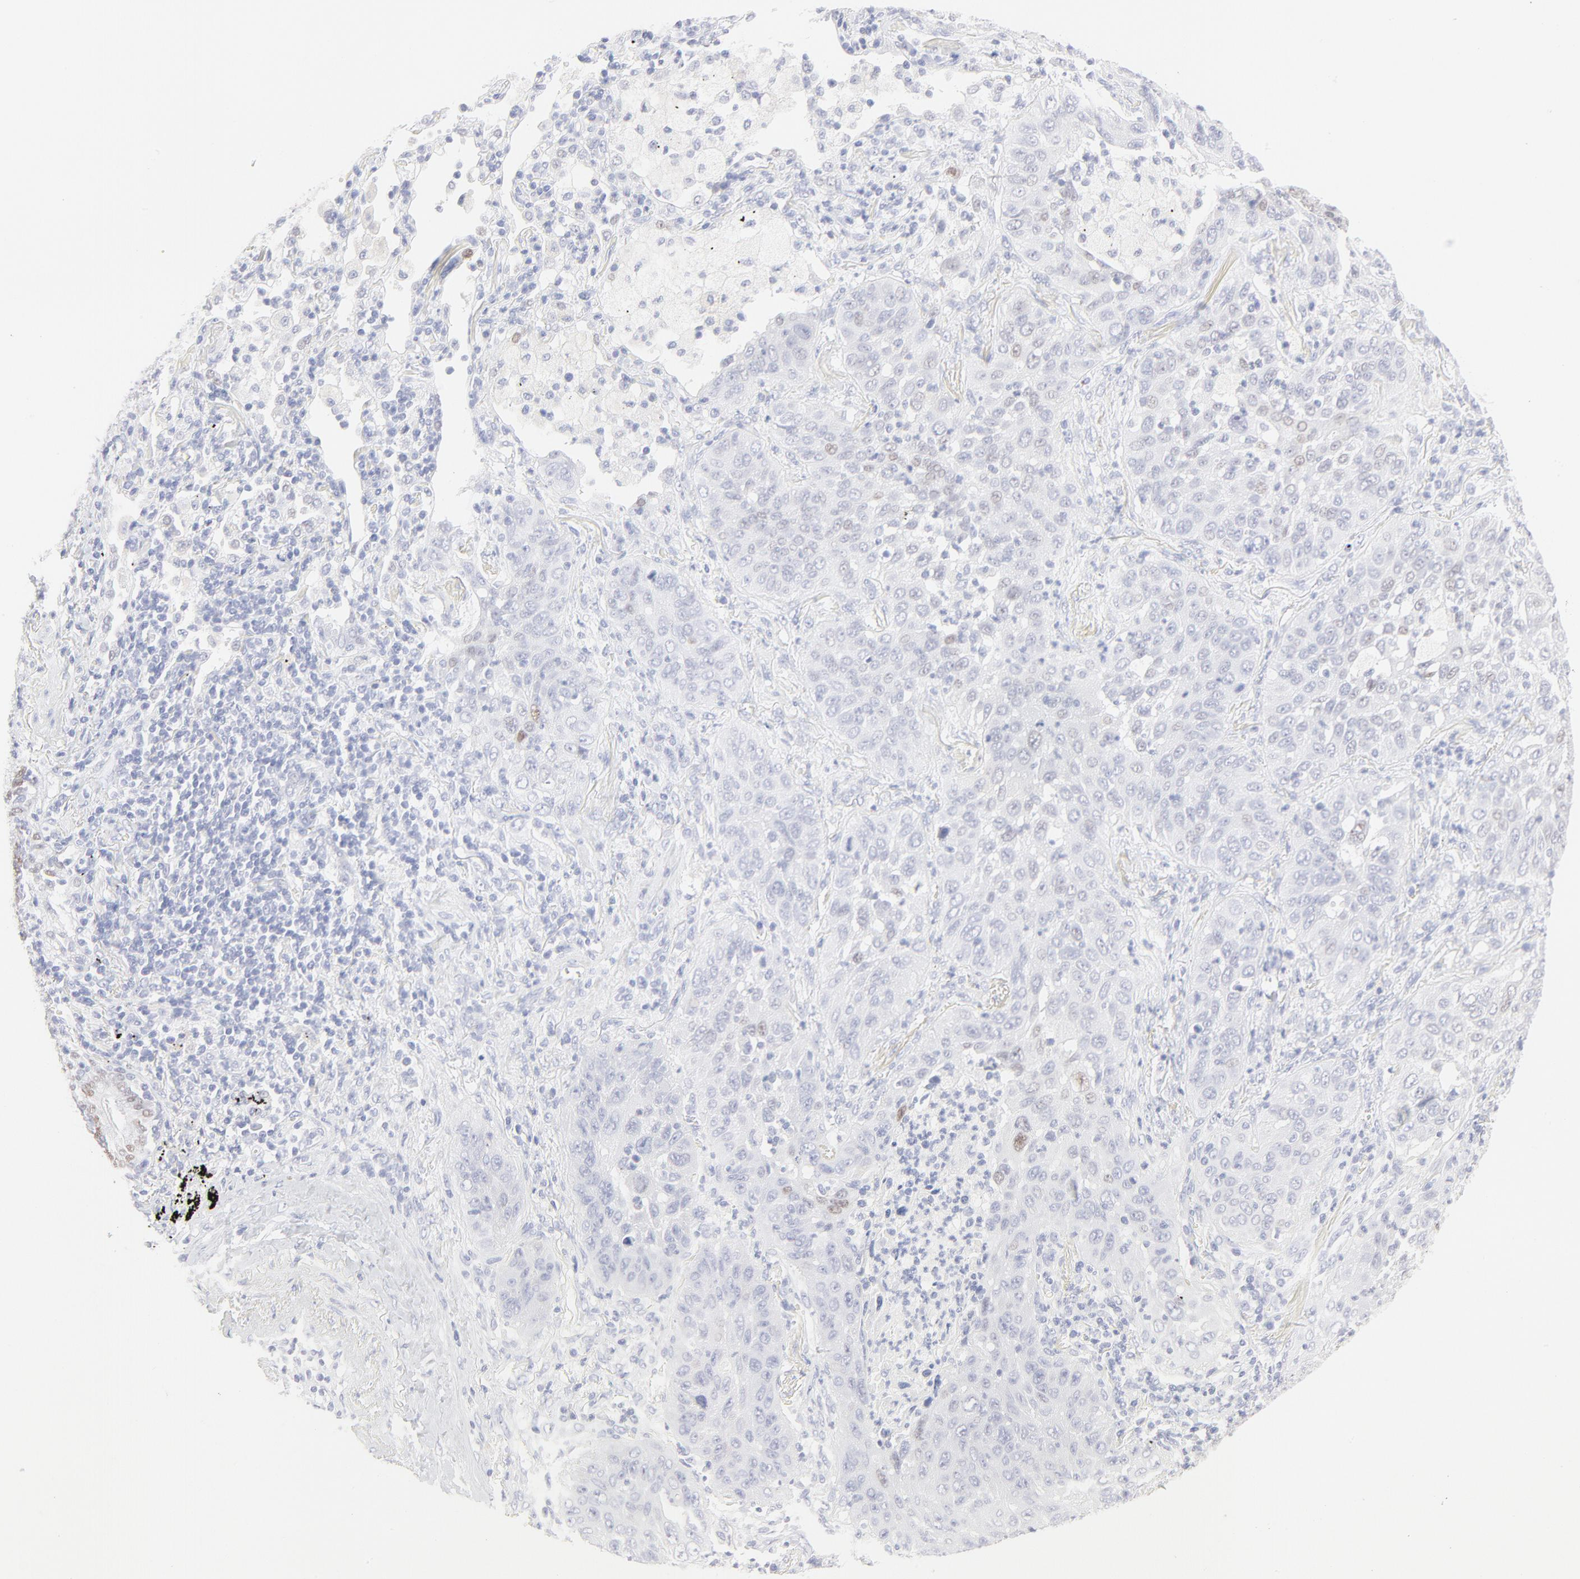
{"staining": {"intensity": "weak", "quantity": "<25%", "location": "nuclear"}, "tissue": "lung cancer", "cell_type": "Tumor cells", "image_type": "cancer", "snomed": [{"axis": "morphology", "description": "Squamous cell carcinoma, NOS"}, {"axis": "topography", "description": "Lung"}], "caption": "Protein analysis of lung cancer (squamous cell carcinoma) displays no significant expression in tumor cells.", "gene": "ELF3", "patient": {"sex": "female", "age": 67}}